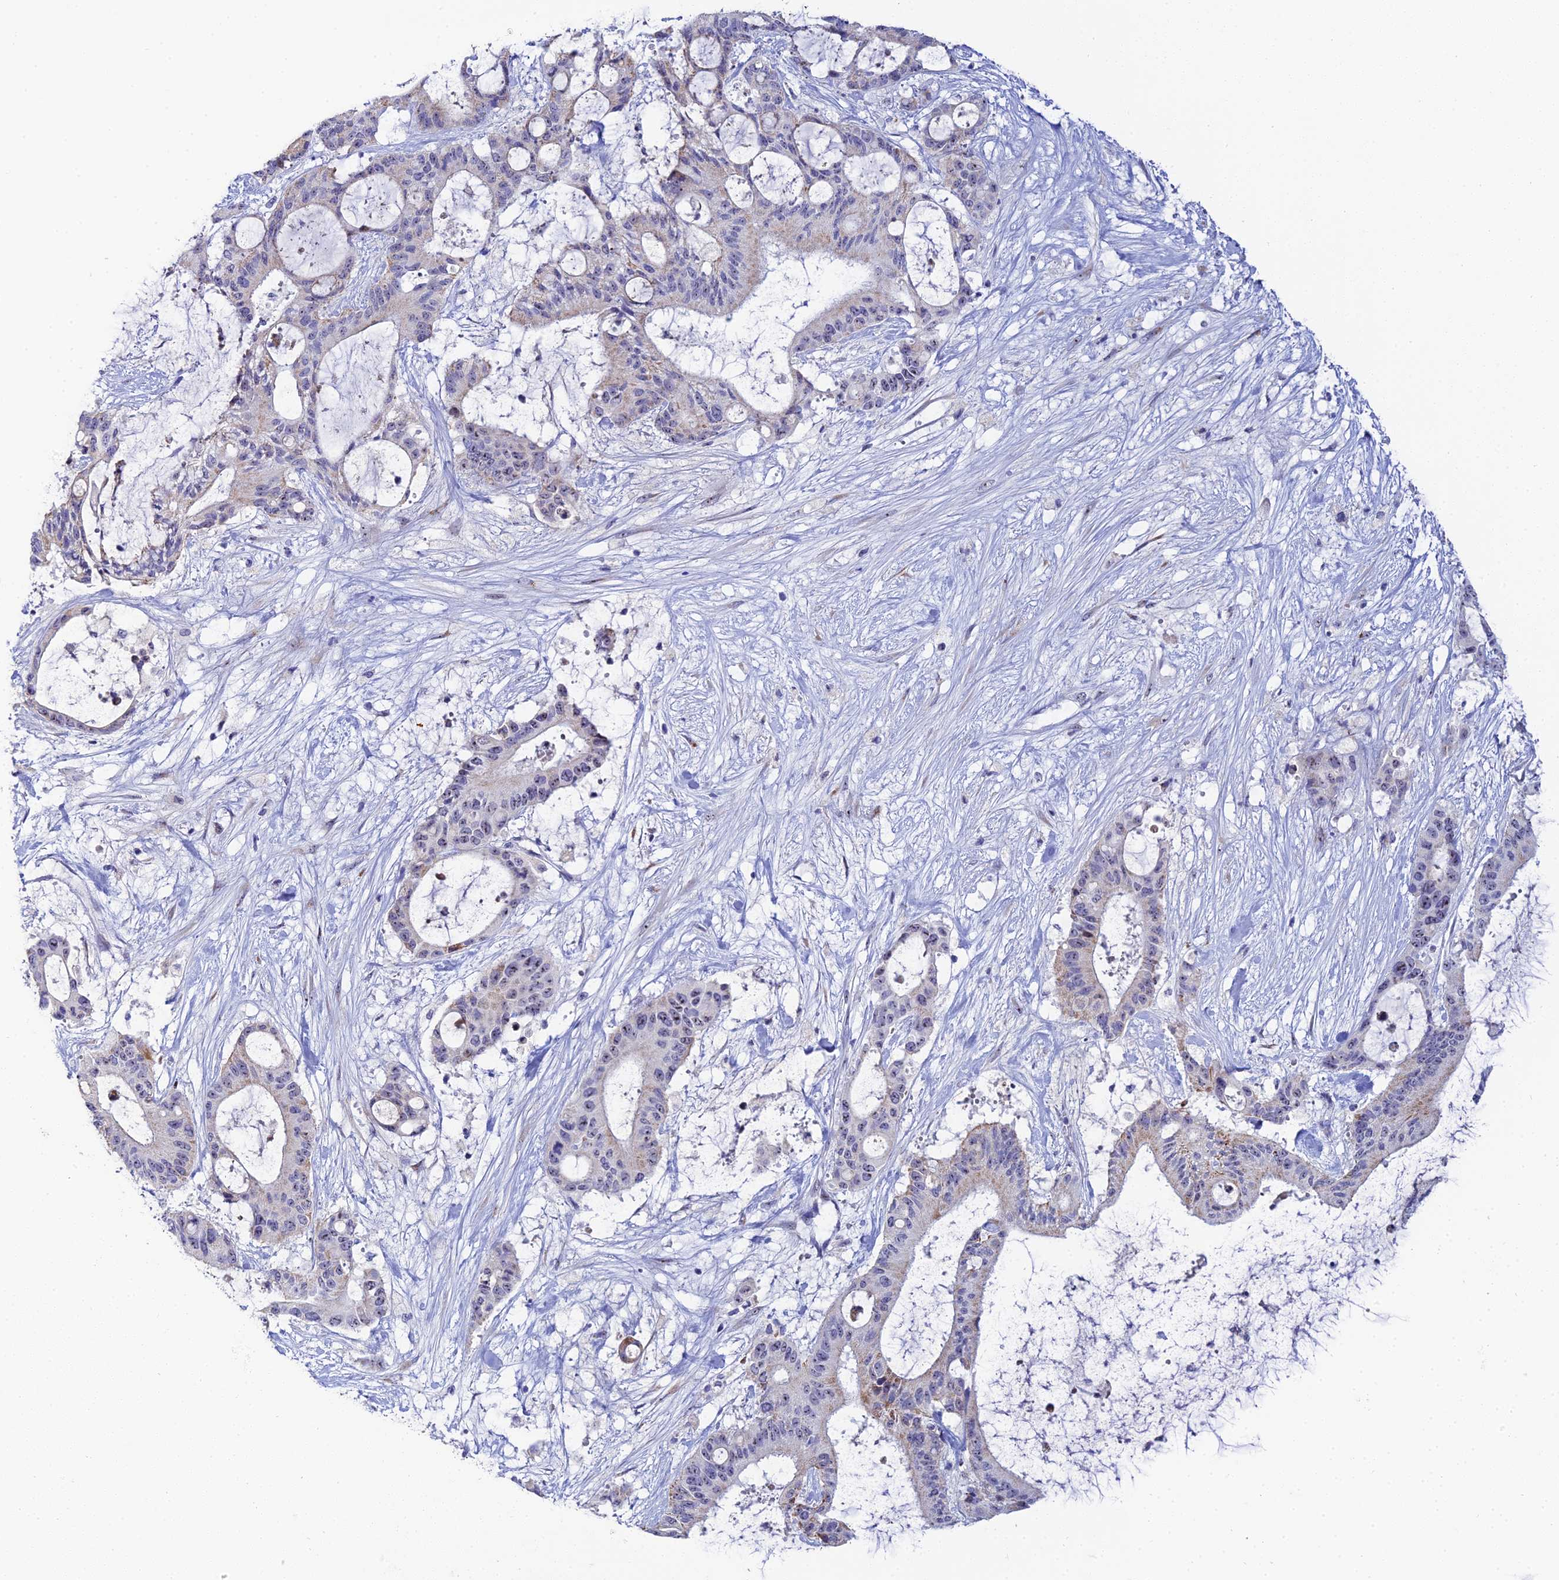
{"staining": {"intensity": "weak", "quantity": "25%-75%", "location": "cytoplasmic/membranous,nuclear"}, "tissue": "liver cancer", "cell_type": "Tumor cells", "image_type": "cancer", "snomed": [{"axis": "morphology", "description": "Normal tissue, NOS"}, {"axis": "morphology", "description": "Cholangiocarcinoma"}, {"axis": "topography", "description": "Liver"}, {"axis": "topography", "description": "Peripheral nerve tissue"}], "caption": "Protein staining of liver cancer tissue exhibits weak cytoplasmic/membranous and nuclear expression in approximately 25%-75% of tumor cells.", "gene": "PLPP4", "patient": {"sex": "female", "age": 73}}